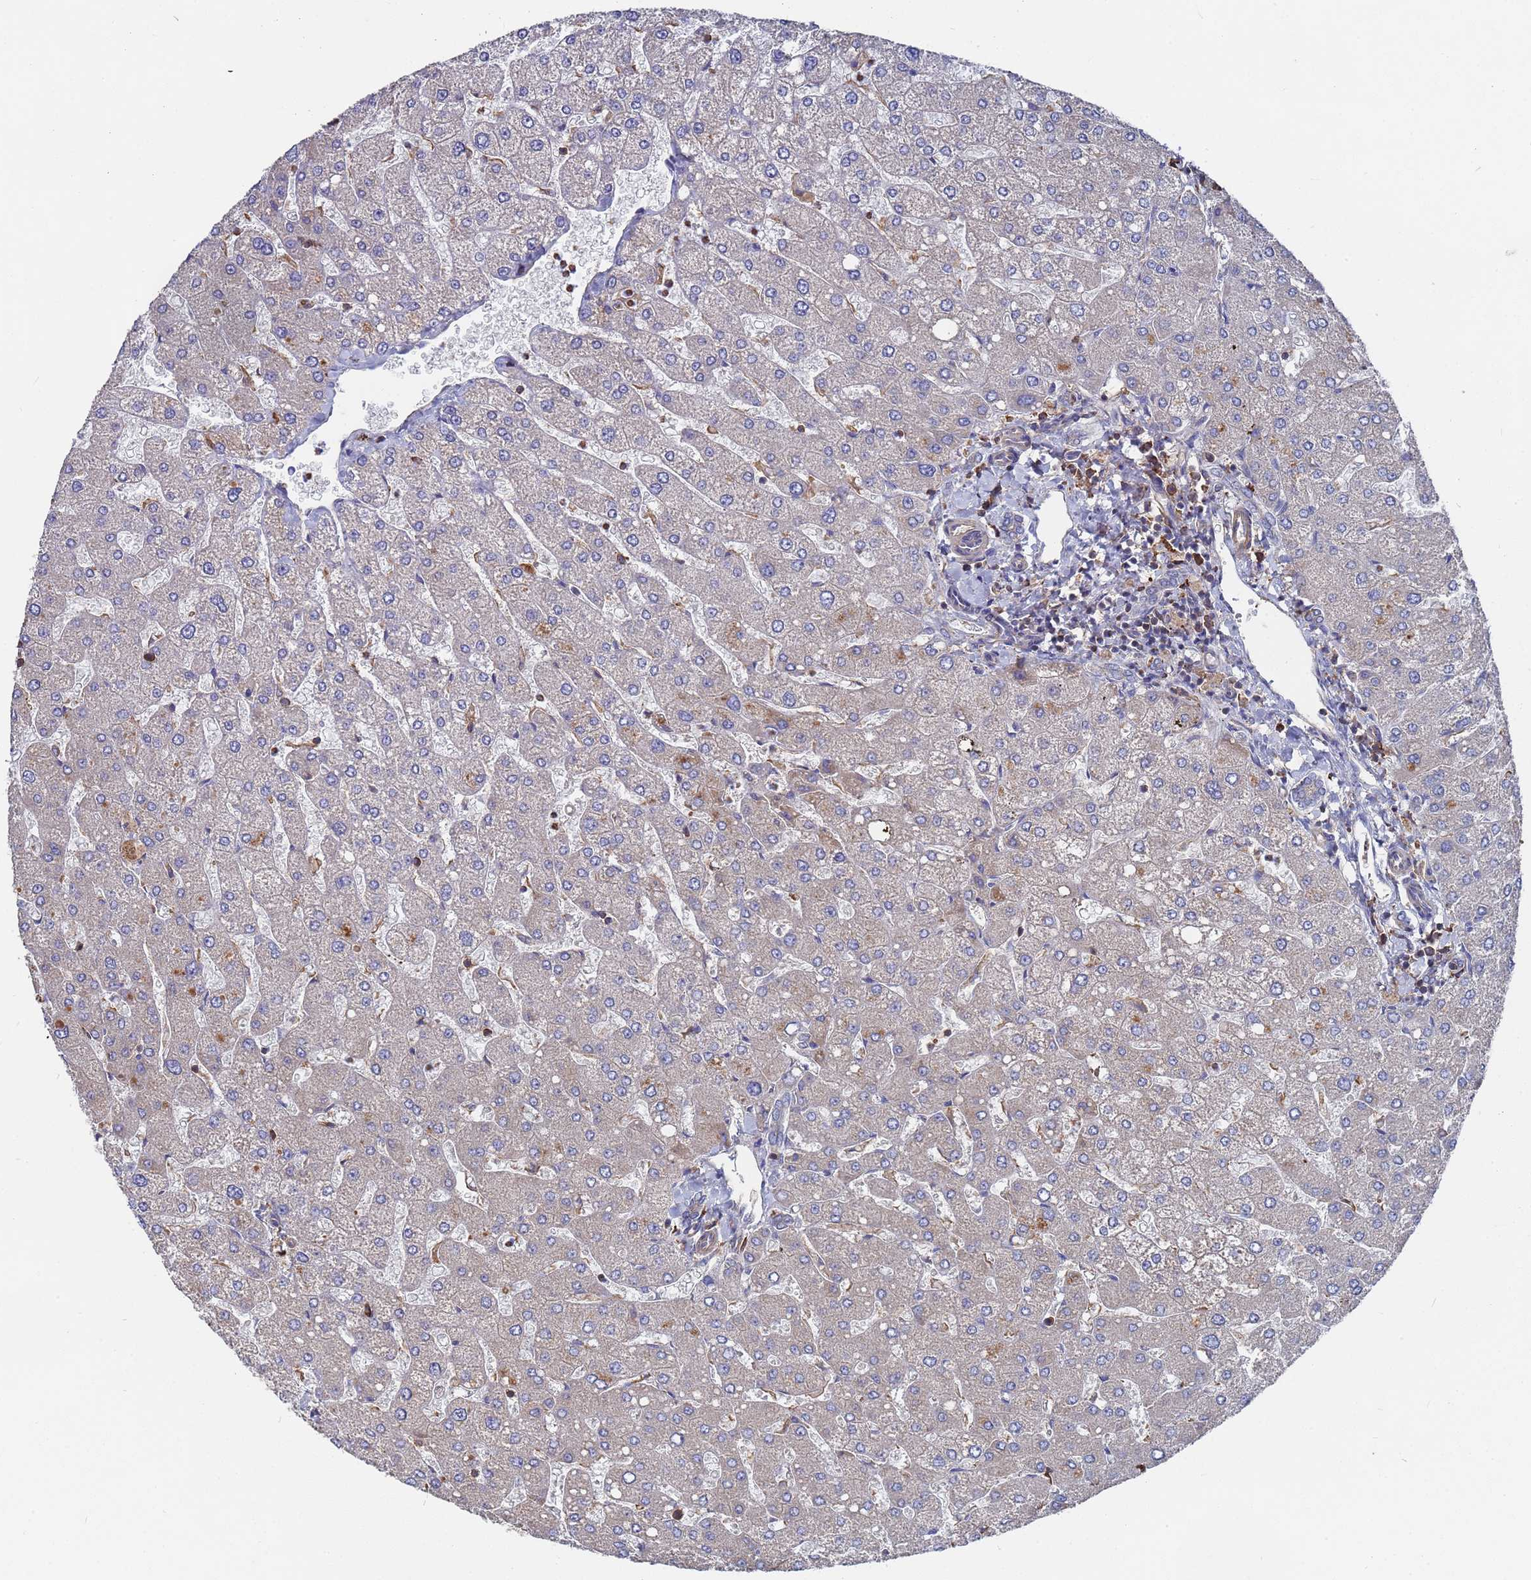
{"staining": {"intensity": "weak", "quantity": "<25%", "location": "cytoplasmic/membranous"}, "tissue": "liver", "cell_type": "Cholangiocytes", "image_type": "normal", "snomed": [{"axis": "morphology", "description": "Normal tissue, NOS"}, {"axis": "topography", "description": "Liver"}], "caption": "DAB immunohistochemical staining of benign liver reveals no significant staining in cholangiocytes. (DAB immunohistochemistry (IHC) visualized using brightfield microscopy, high magnification).", "gene": "PYCR1", "patient": {"sex": "male", "age": 55}}